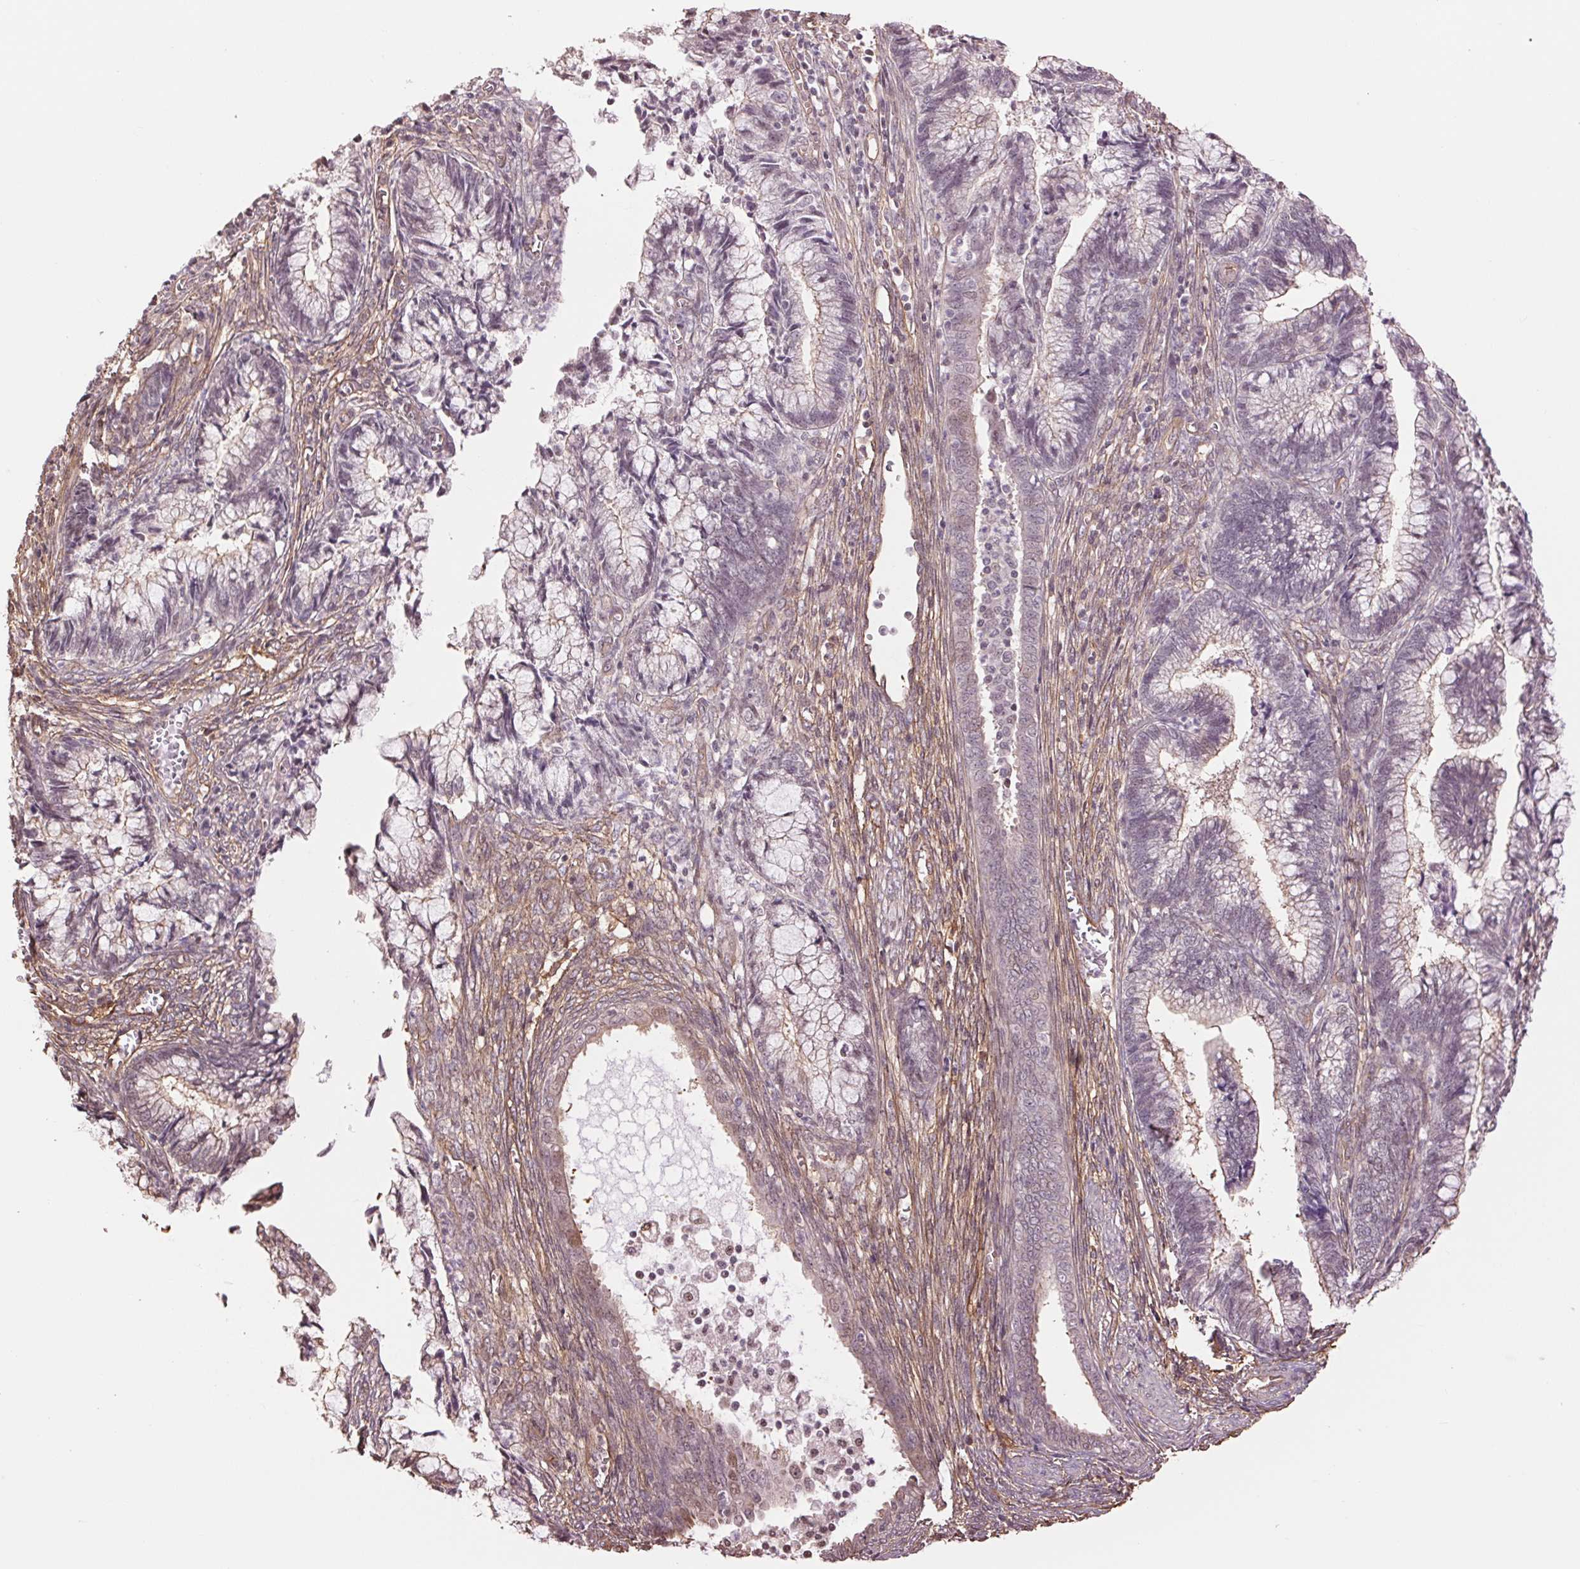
{"staining": {"intensity": "weak", "quantity": "25%-75%", "location": "cytoplasmic/membranous"}, "tissue": "cervical cancer", "cell_type": "Tumor cells", "image_type": "cancer", "snomed": [{"axis": "morphology", "description": "Adenocarcinoma, NOS"}, {"axis": "topography", "description": "Cervix"}], "caption": "Brown immunohistochemical staining in cervical cancer (adenocarcinoma) displays weak cytoplasmic/membranous staining in approximately 25%-75% of tumor cells. (Brightfield microscopy of DAB IHC at high magnification).", "gene": "PALM", "patient": {"sex": "female", "age": 44}}